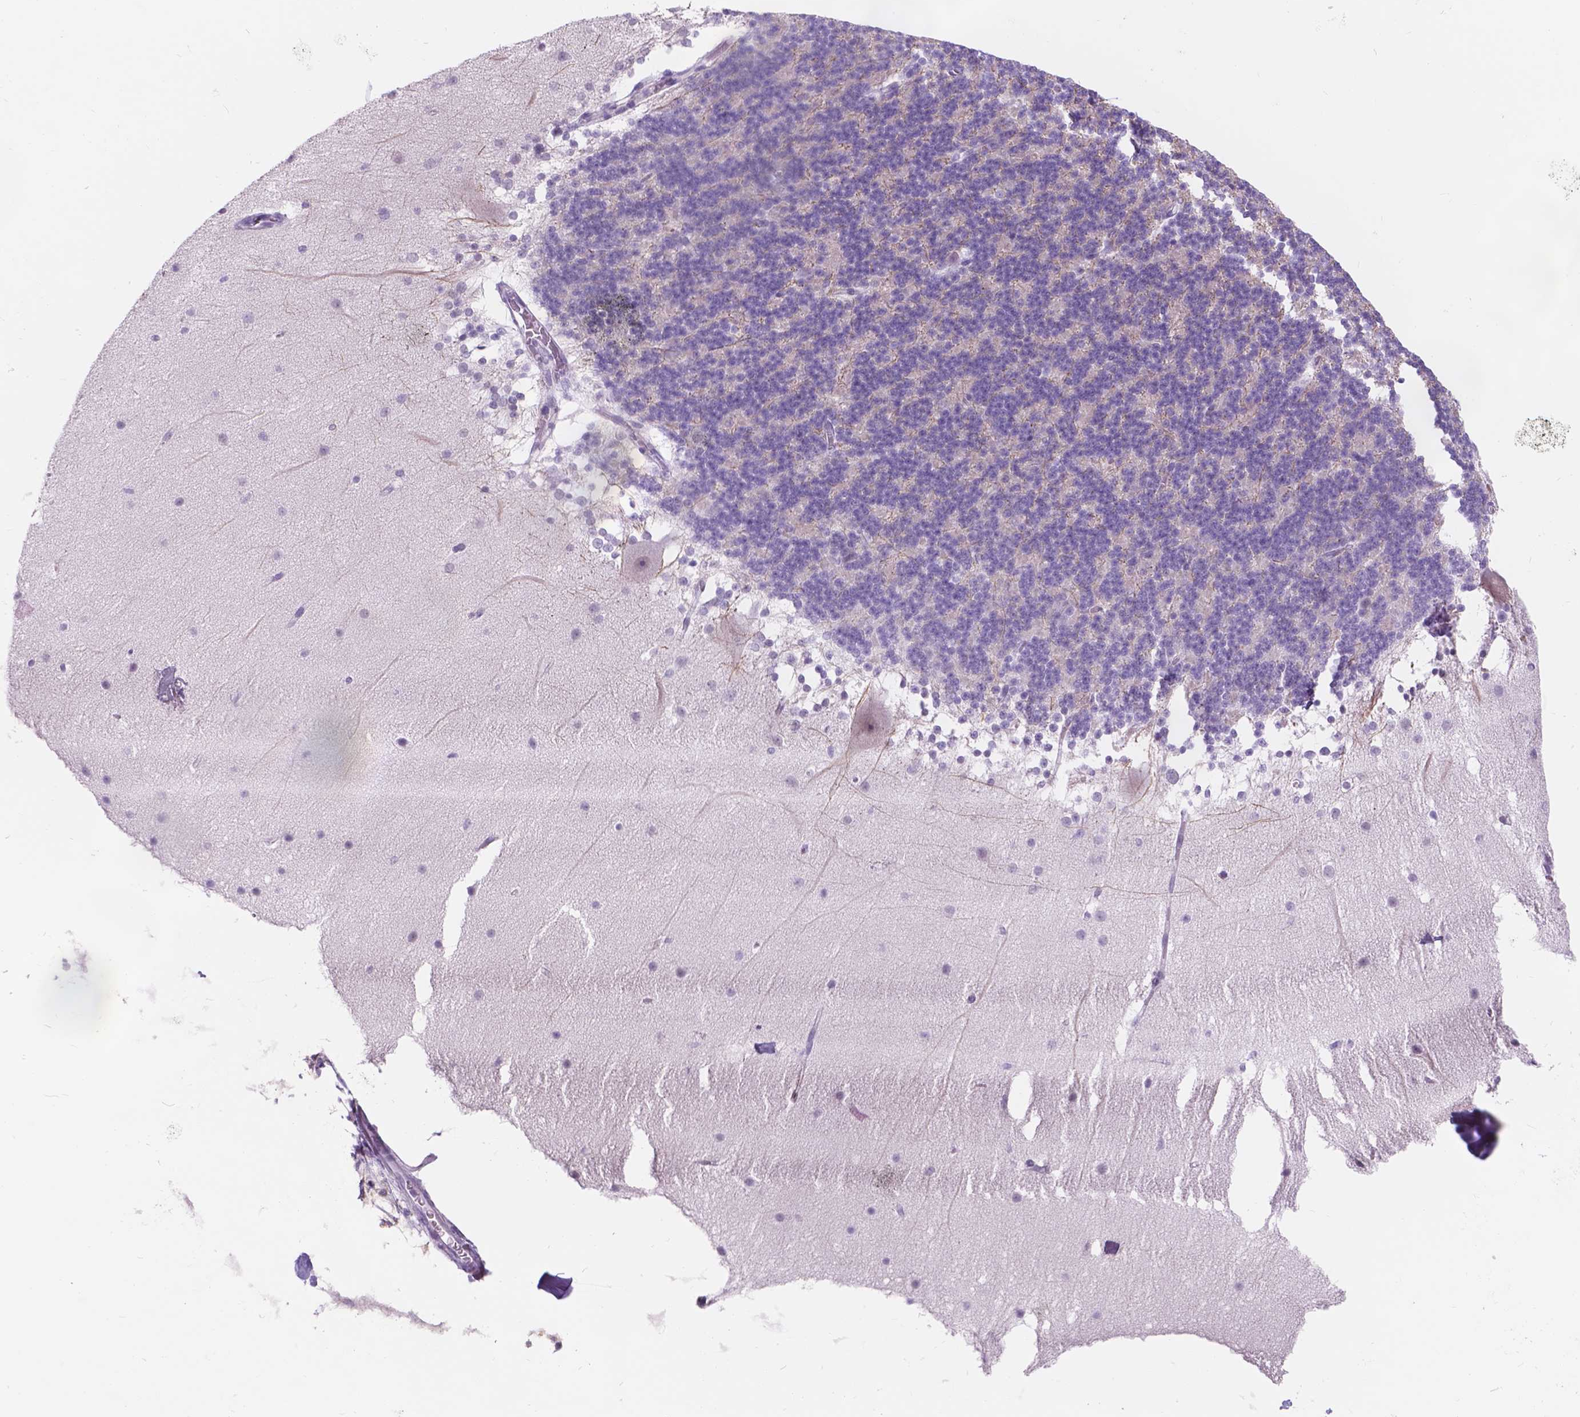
{"staining": {"intensity": "negative", "quantity": "none", "location": "none"}, "tissue": "cerebellum", "cell_type": "Cells in granular layer", "image_type": "normal", "snomed": [{"axis": "morphology", "description": "Normal tissue, NOS"}, {"axis": "topography", "description": "Cerebellum"}], "caption": "Immunohistochemical staining of unremarkable human cerebellum displays no significant staining in cells in granular layer.", "gene": "DCC", "patient": {"sex": "female", "age": 19}}